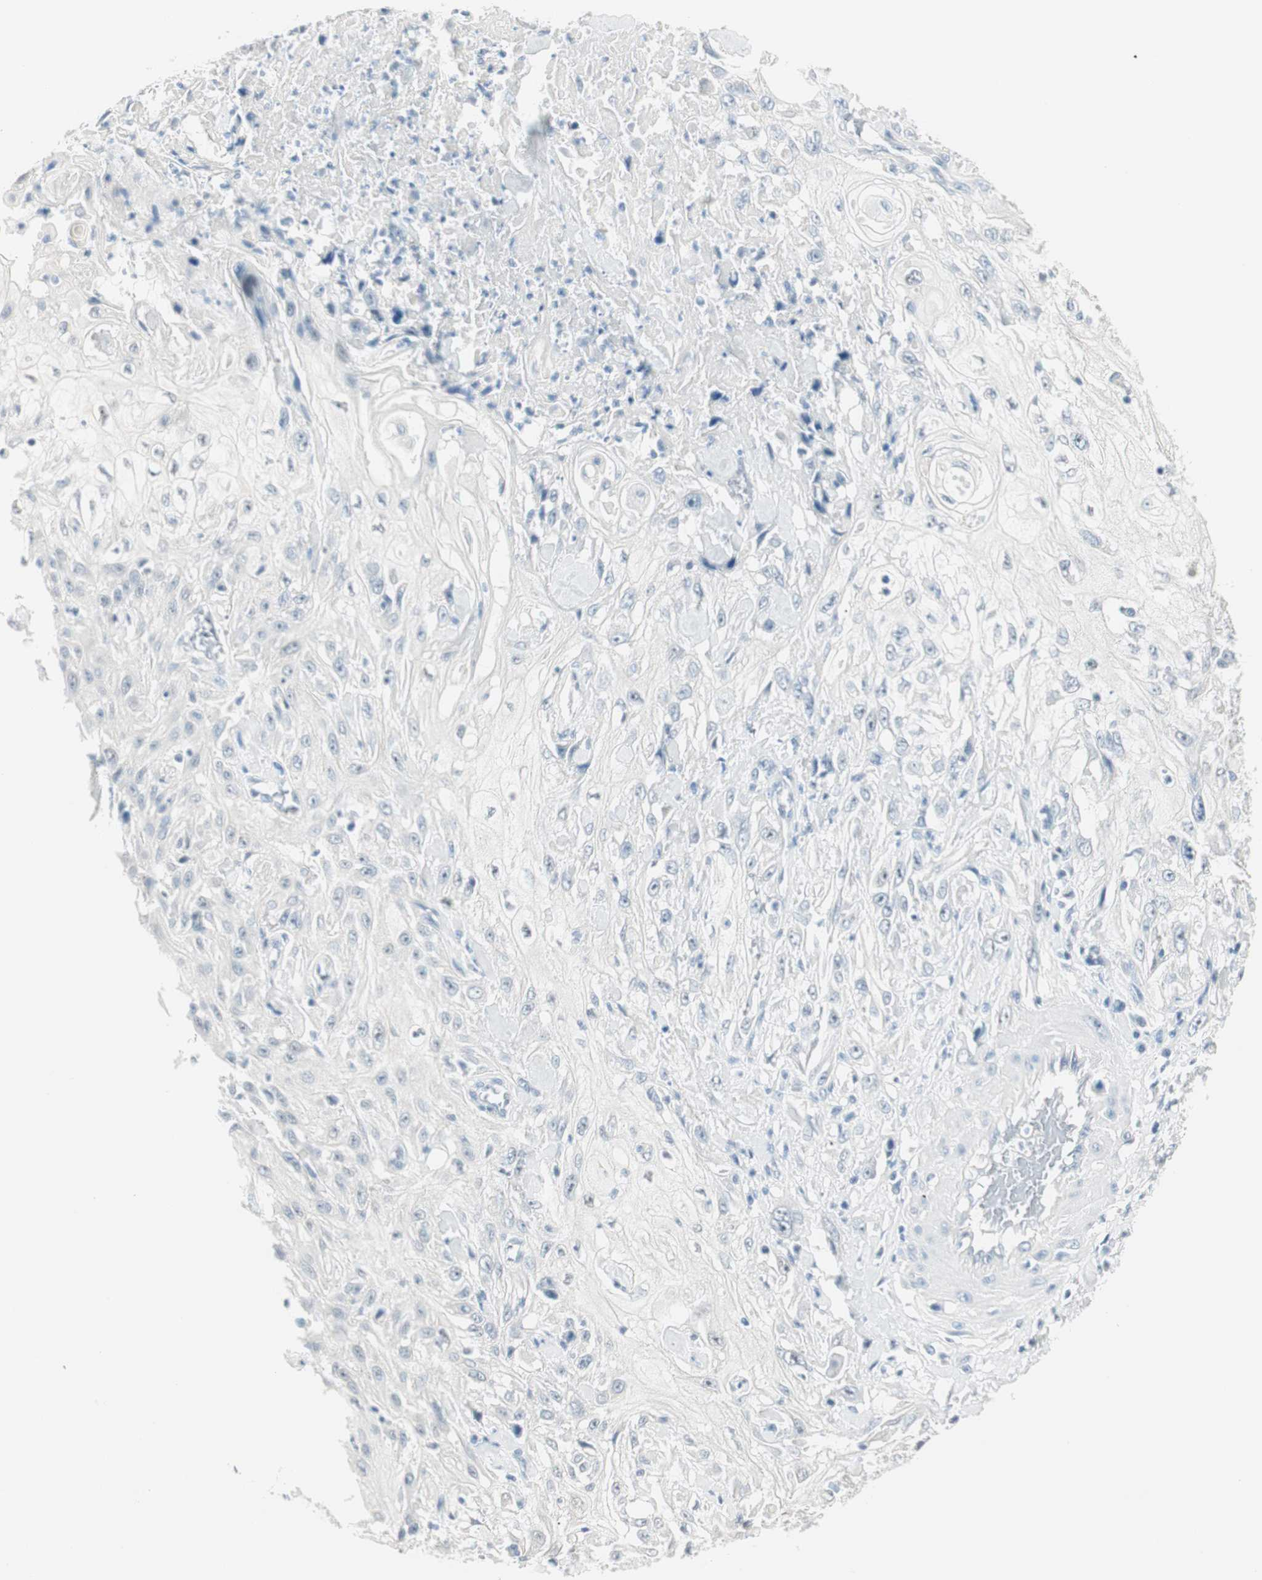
{"staining": {"intensity": "negative", "quantity": "none", "location": "none"}, "tissue": "skin cancer", "cell_type": "Tumor cells", "image_type": "cancer", "snomed": [{"axis": "morphology", "description": "Squamous cell carcinoma, NOS"}, {"axis": "morphology", "description": "Squamous cell carcinoma, metastatic, NOS"}, {"axis": "topography", "description": "Skin"}, {"axis": "topography", "description": "Lymph node"}], "caption": "An image of human skin cancer (metastatic squamous cell carcinoma) is negative for staining in tumor cells.", "gene": "HOXB13", "patient": {"sex": "male", "age": 75}}